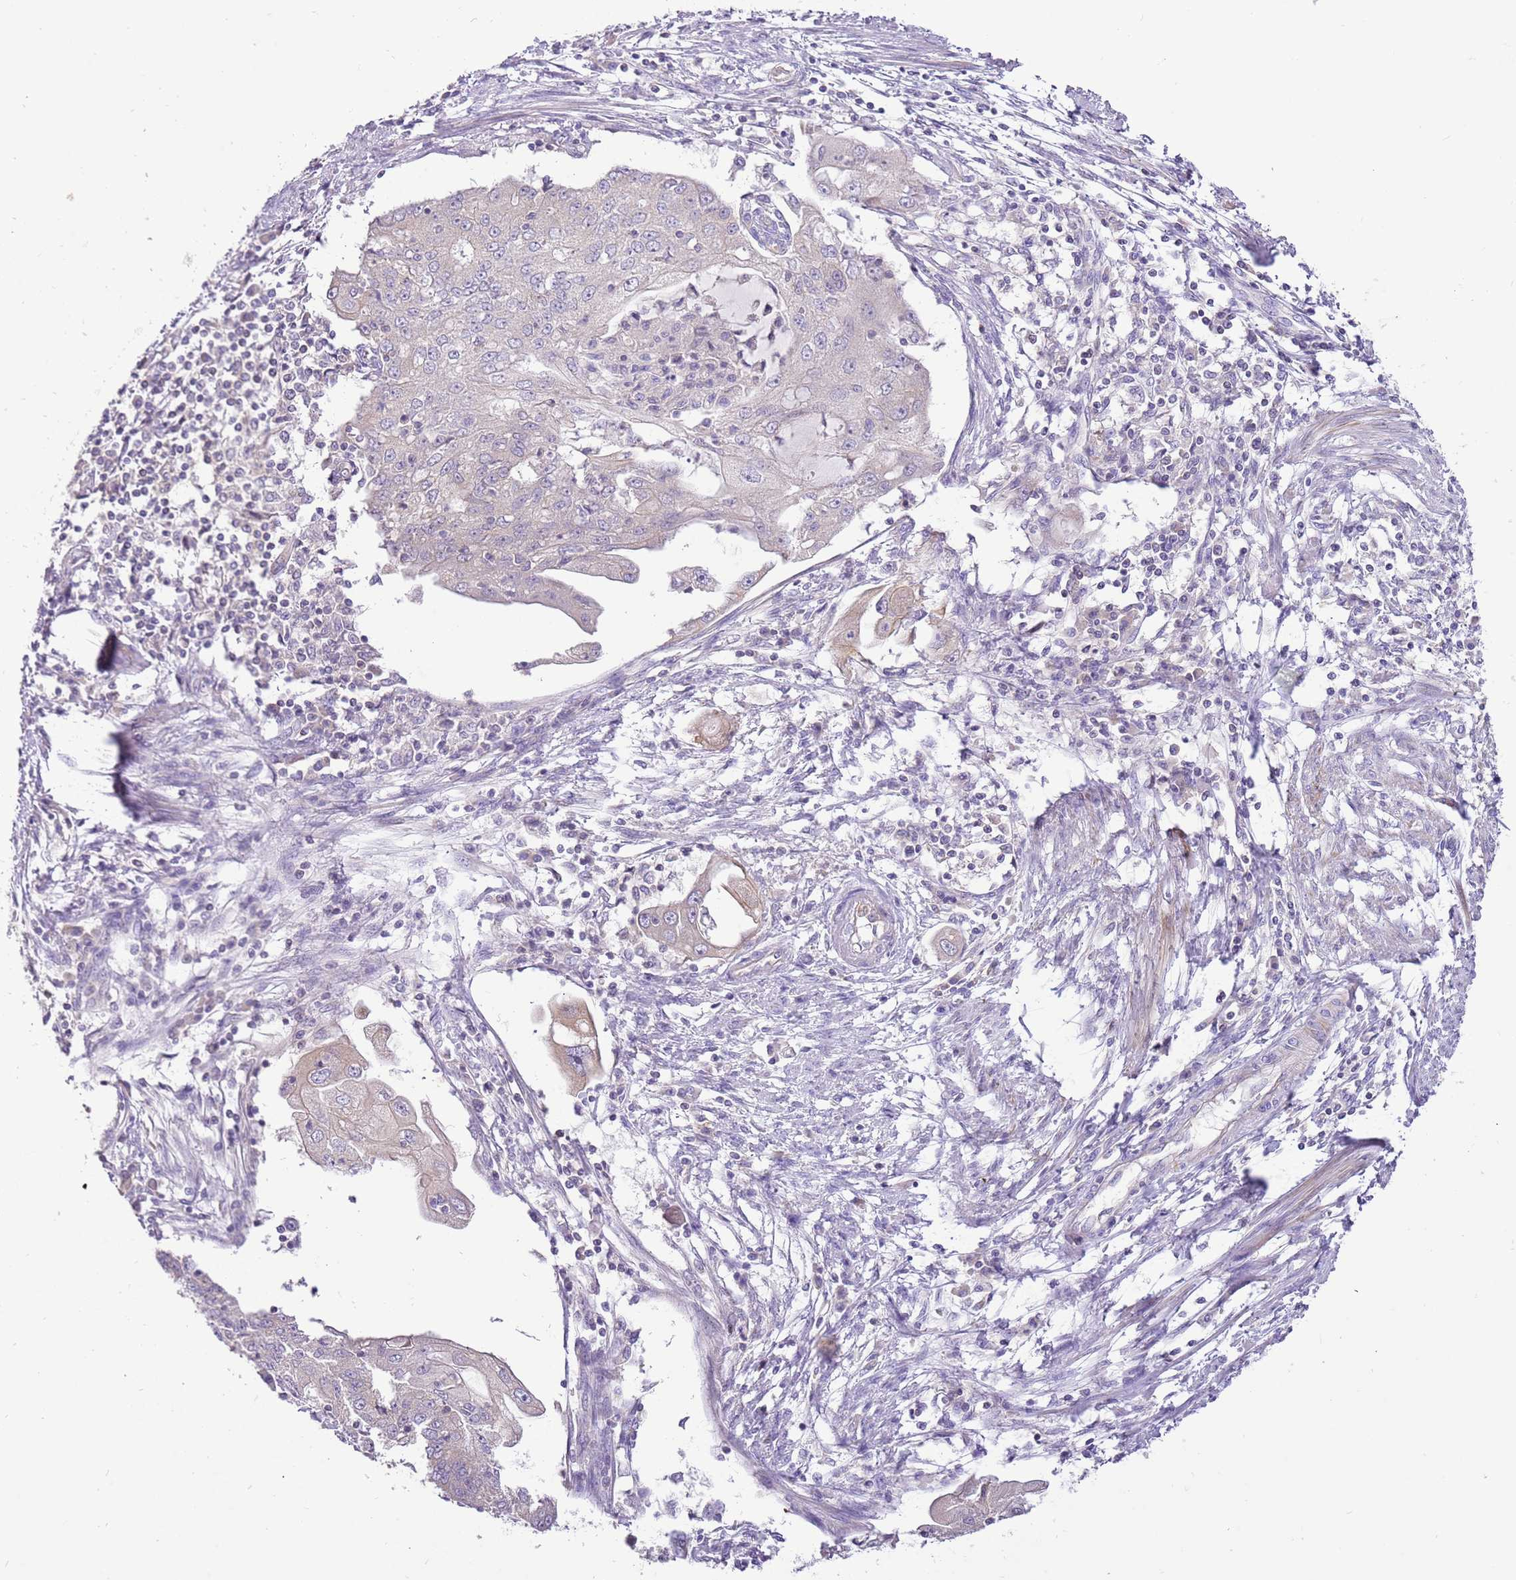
{"staining": {"intensity": "negative", "quantity": "none", "location": "none"}, "tissue": "endometrial cancer", "cell_type": "Tumor cells", "image_type": "cancer", "snomed": [{"axis": "morphology", "description": "Adenocarcinoma, NOS"}, {"axis": "topography", "description": "Endometrium"}], "caption": "The photomicrograph reveals no significant expression in tumor cells of endometrial cancer.", "gene": "GLCE", "patient": {"sex": "female", "age": 56}}